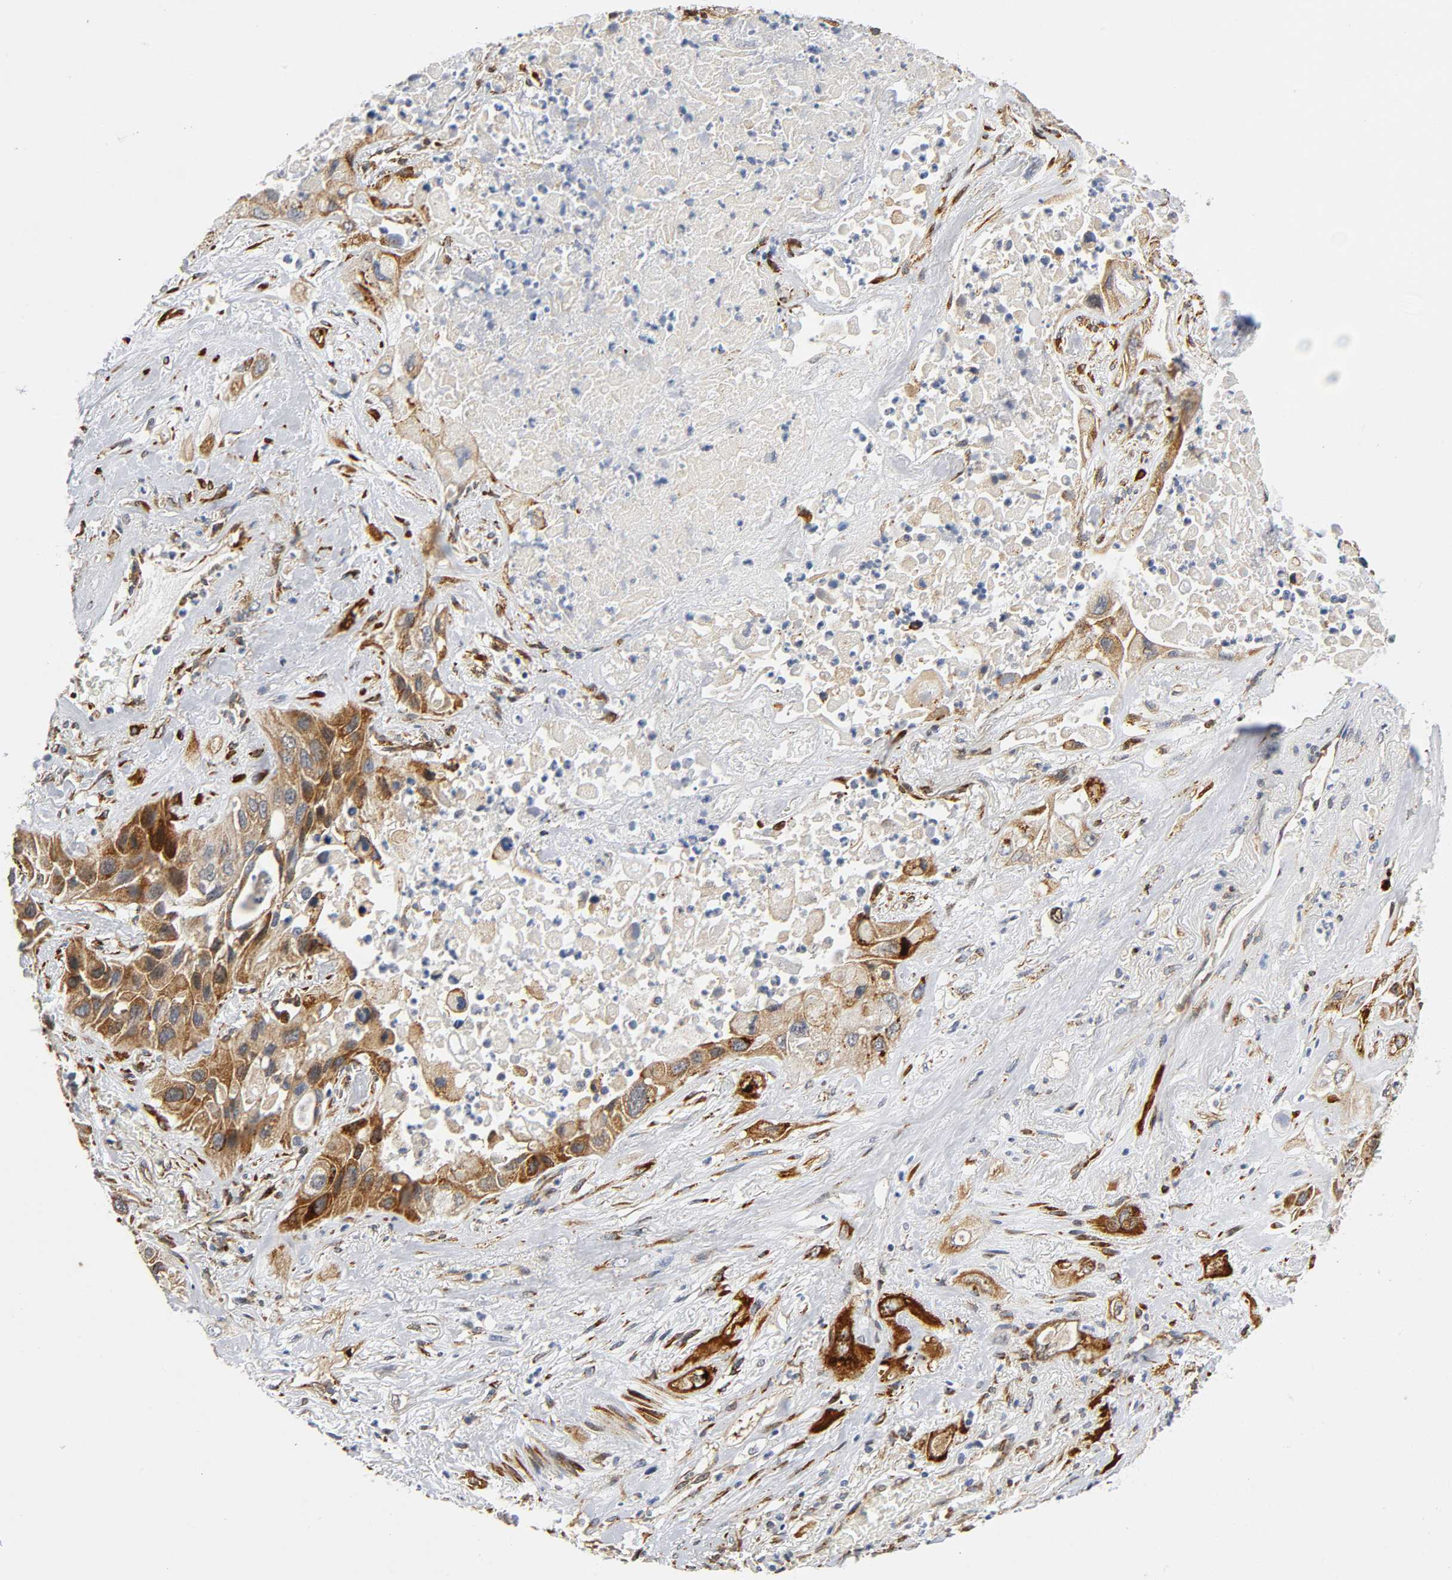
{"staining": {"intensity": "moderate", "quantity": ">75%", "location": "cytoplasmic/membranous"}, "tissue": "lung cancer", "cell_type": "Tumor cells", "image_type": "cancer", "snomed": [{"axis": "morphology", "description": "Squamous cell carcinoma, NOS"}, {"axis": "topography", "description": "Lung"}], "caption": "Immunohistochemical staining of lung squamous cell carcinoma displays moderate cytoplasmic/membranous protein expression in about >75% of tumor cells. (DAB = brown stain, brightfield microscopy at high magnification).", "gene": "SOS2", "patient": {"sex": "female", "age": 76}}